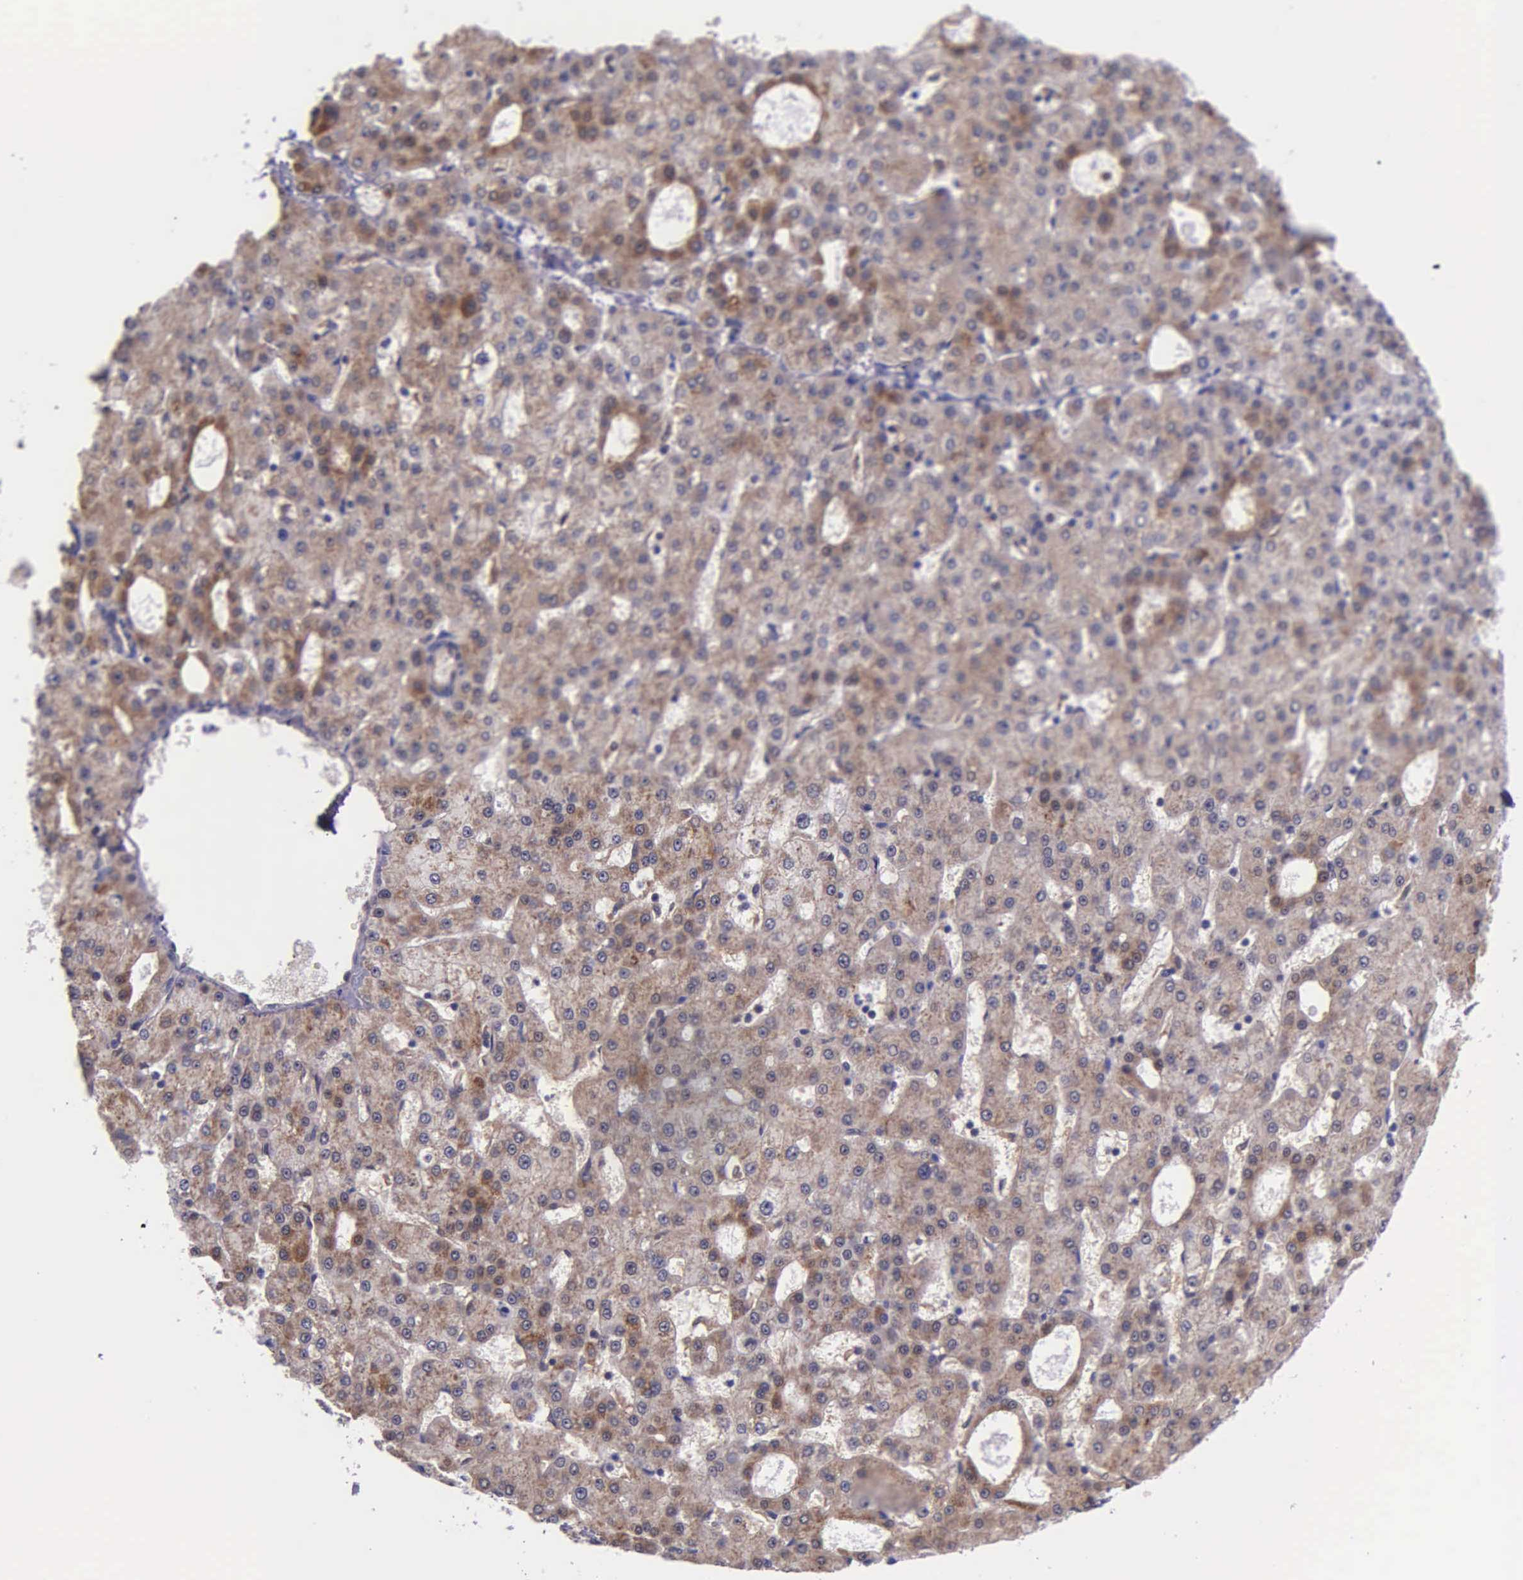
{"staining": {"intensity": "moderate", "quantity": ">75%", "location": "cytoplasmic/membranous"}, "tissue": "liver cancer", "cell_type": "Tumor cells", "image_type": "cancer", "snomed": [{"axis": "morphology", "description": "Carcinoma, Hepatocellular, NOS"}, {"axis": "topography", "description": "Liver"}], "caption": "About >75% of tumor cells in human liver cancer display moderate cytoplasmic/membranous protein positivity as visualized by brown immunohistochemical staining.", "gene": "GMPR2", "patient": {"sex": "male", "age": 47}}